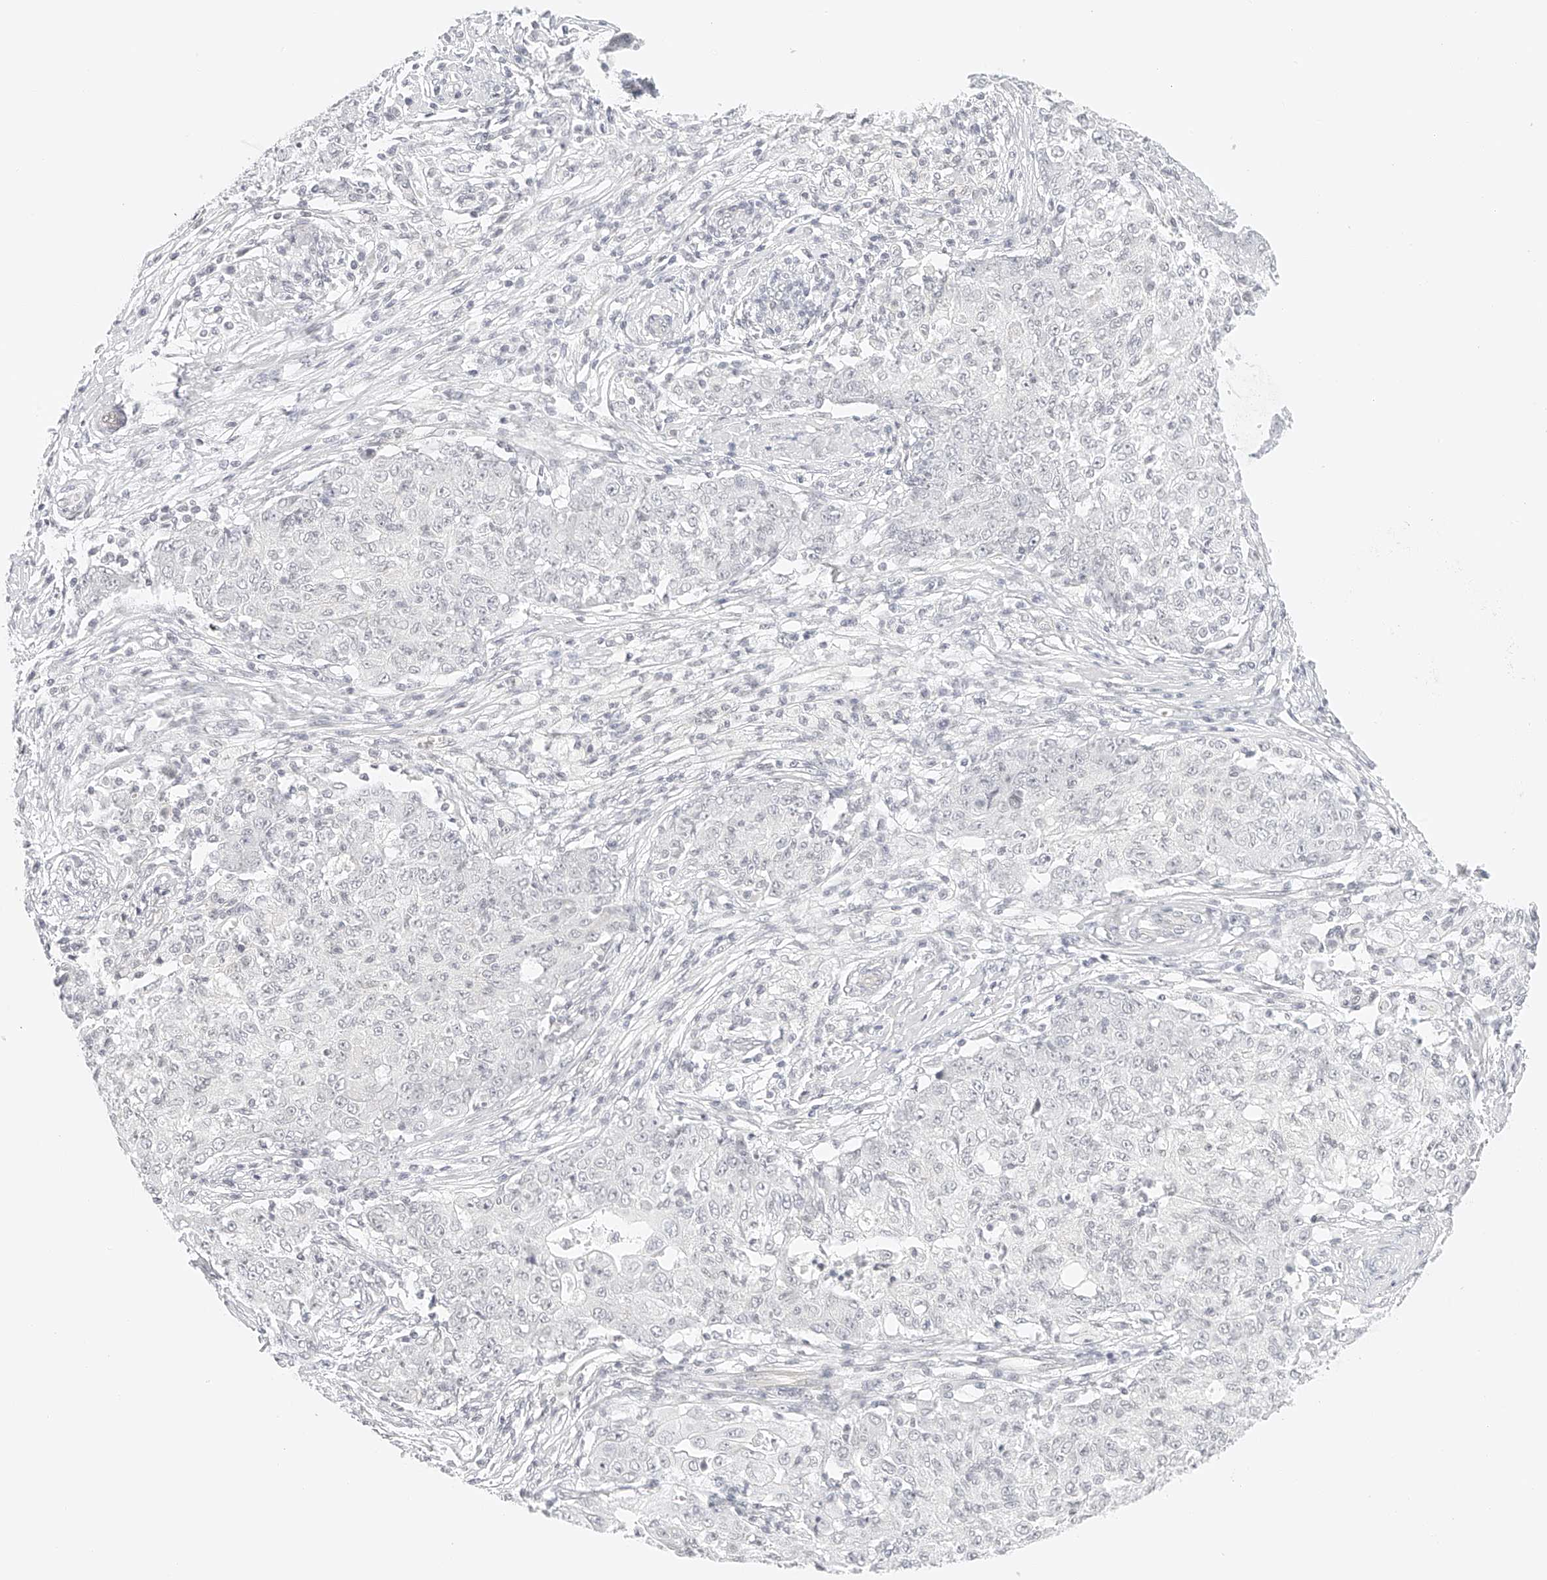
{"staining": {"intensity": "negative", "quantity": "none", "location": "none"}, "tissue": "ovarian cancer", "cell_type": "Tumor cells", "image_type": "cancer", "snomed": [{"axis": "morphology", "description": "Carcinoma, endometroid"}, {"axis": "topography", "description": "Ovary"}], "caption": "The histopathology image displays no staining of tumor cells in ovarian cancer. (DAB (3,3'-diaminobenzidine) IHC visualized using brightfield microscopy, high magnification).", "gene": "ZFP69", "patient": {"sex": "female", "age": 42}}